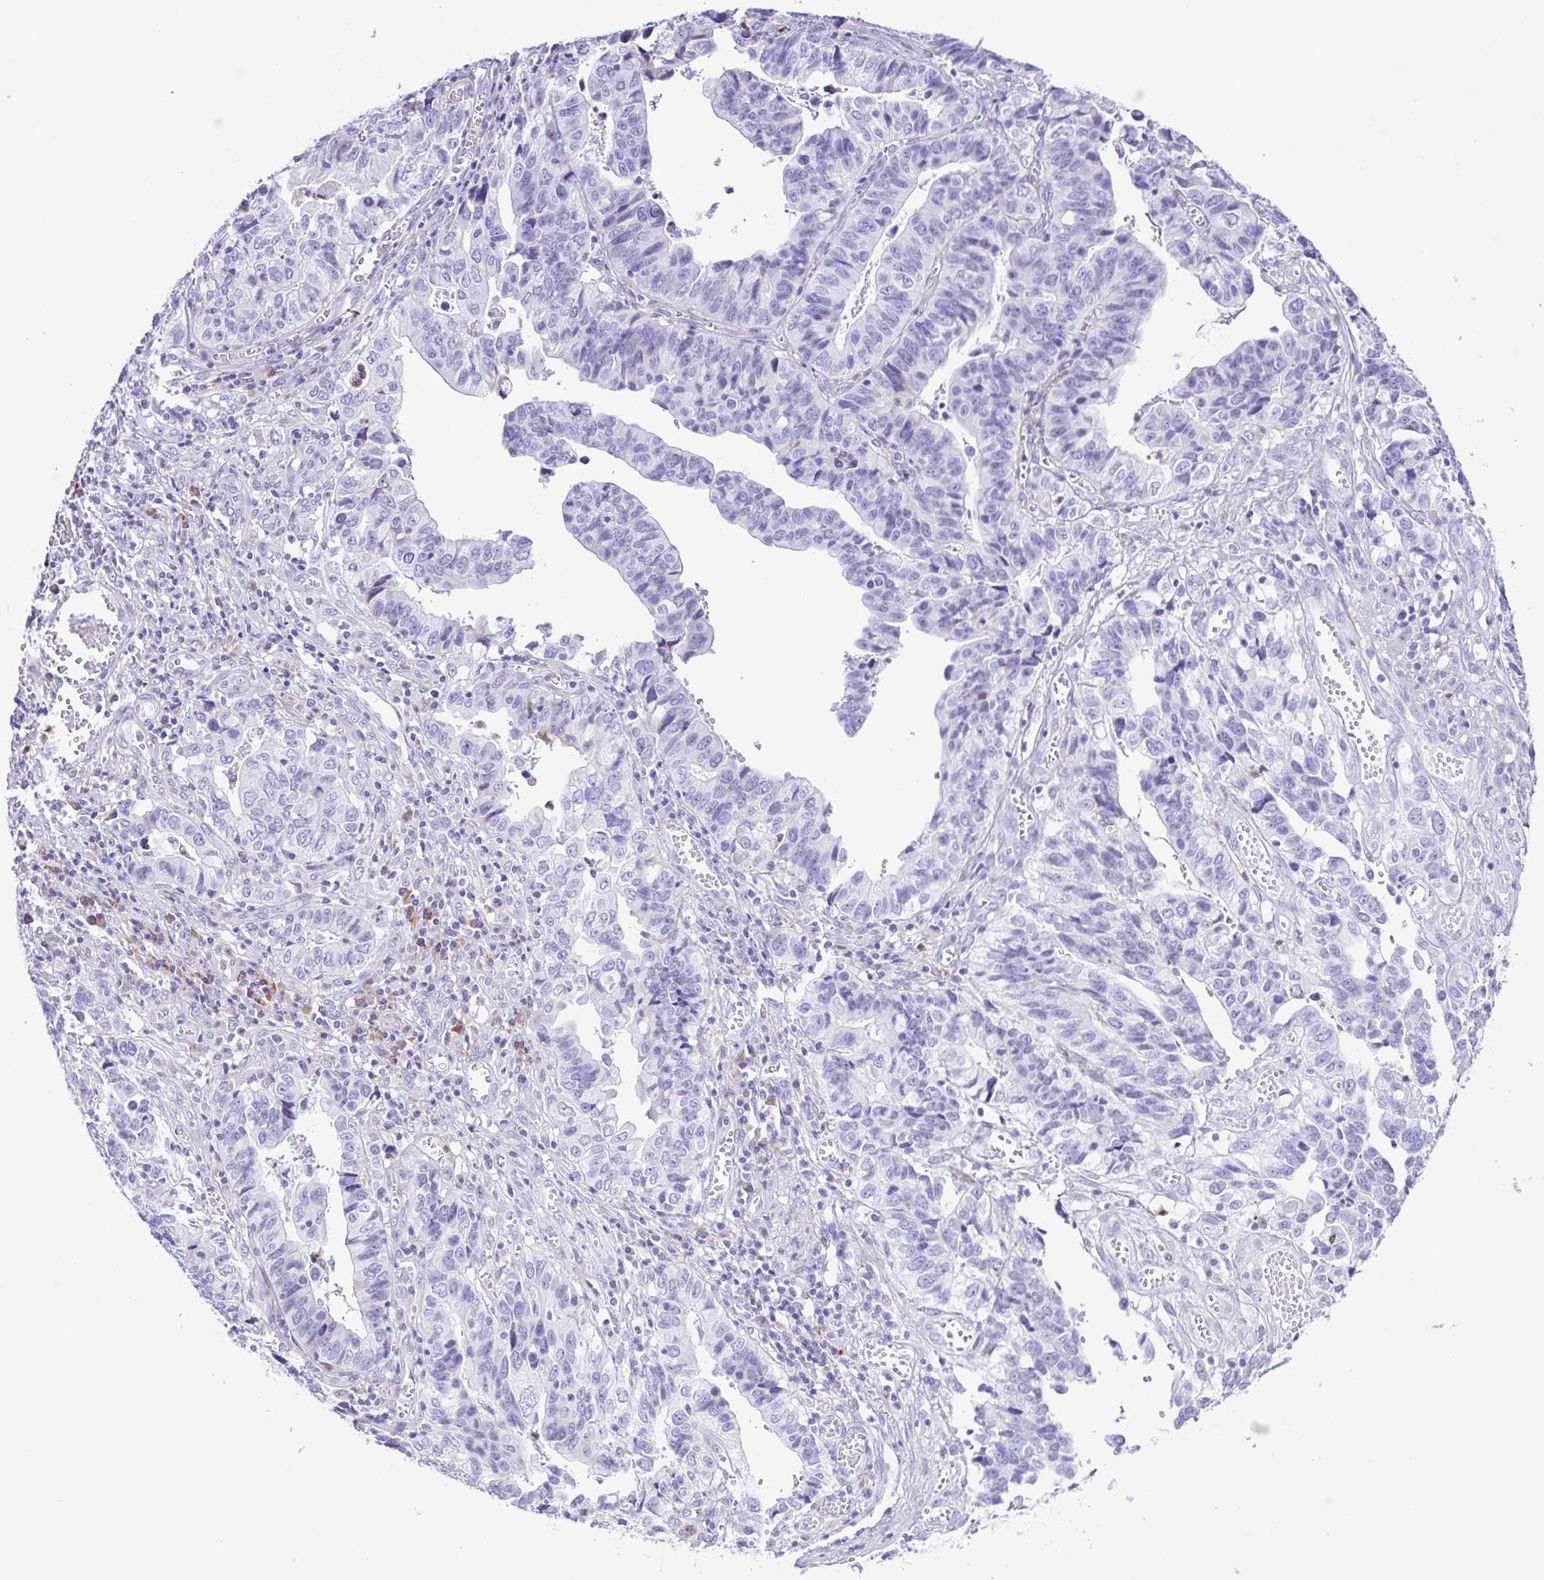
{"staining": {"intensity": "negative", "quantity": "none", "location": "none"}, "tissue": "stomach cancer", "cell_type": "Tumor cells", "image_type": "cancer", "snomed": [{"axis": "morphology", "description": "Adenocarcinoma, NOS"}, {"axis": "topography", "description": "Stomach, upper"}], "caption": "High magnification brightfield microscopy of stomach adenocarcinoma stained with DAB (brown) and counterstained with hematoxylin (blue): tumor cells show no significant expression.", "gene": "GPR17", "patient": {"sex": "female", "age": 67}}